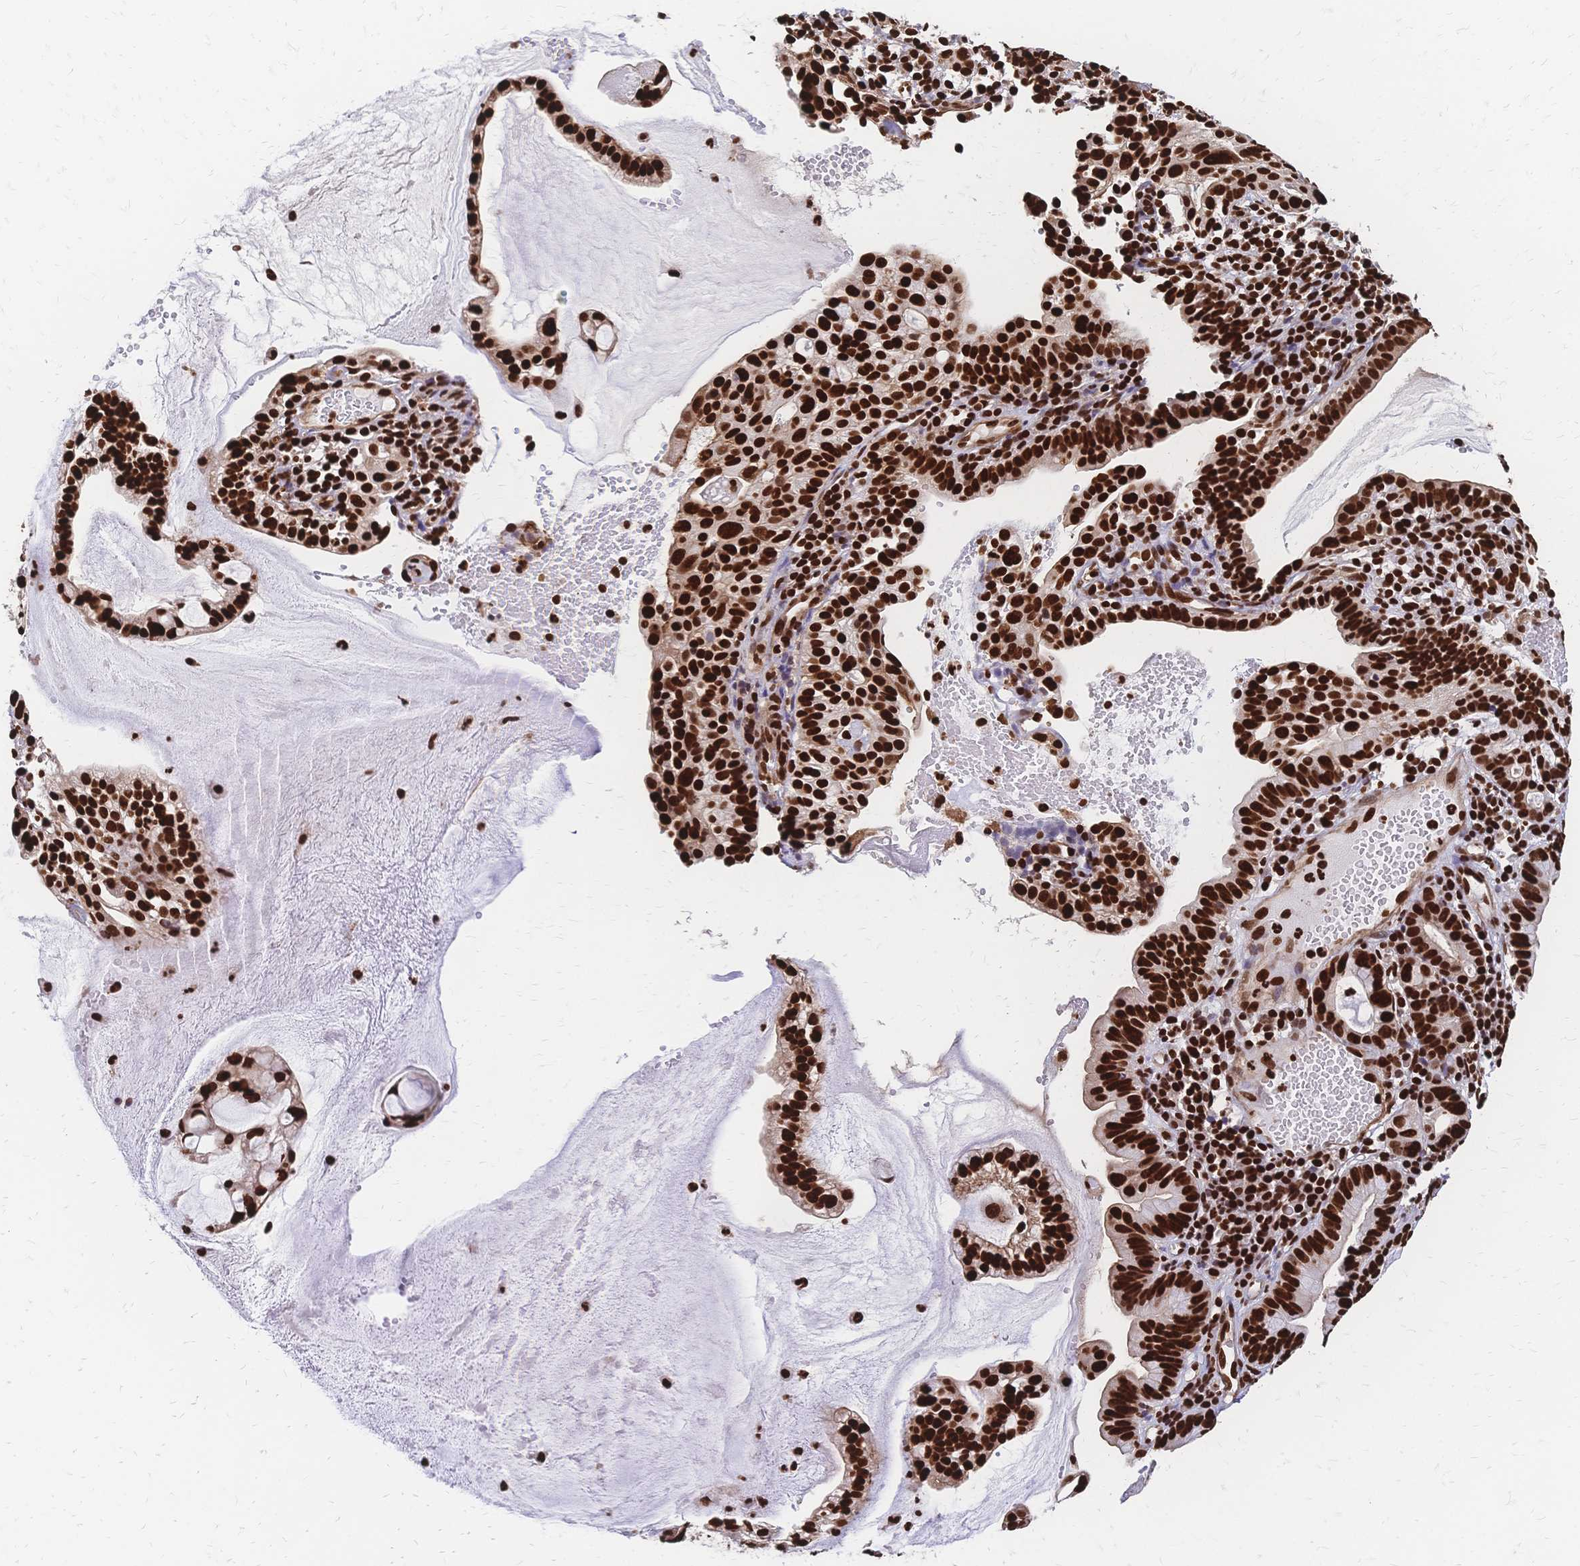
{"staining": {"intensity": "strong", "quantity": ">75%", "location": "nuclear"}, "tissue": "cervical cancer", "cell_type": "Tumor cells", "image_type": "cancer", "snomed": [{"axis": "morphology", "description": "Adenocarcinoma, NOS"}, {"axis": "topography", "description": "Cervix"}], "caption": "IHC image of neoplastic tissue: human cervical cancer (adenocarcinoma) stained using immunohistochemistry reveals high levels of strong protein expression localized specifically in the nuclear of tumor cells, appearing as a nuclear brown color.", "gene": "HDGF", "patient": {"sex": "female", "age": 41}}